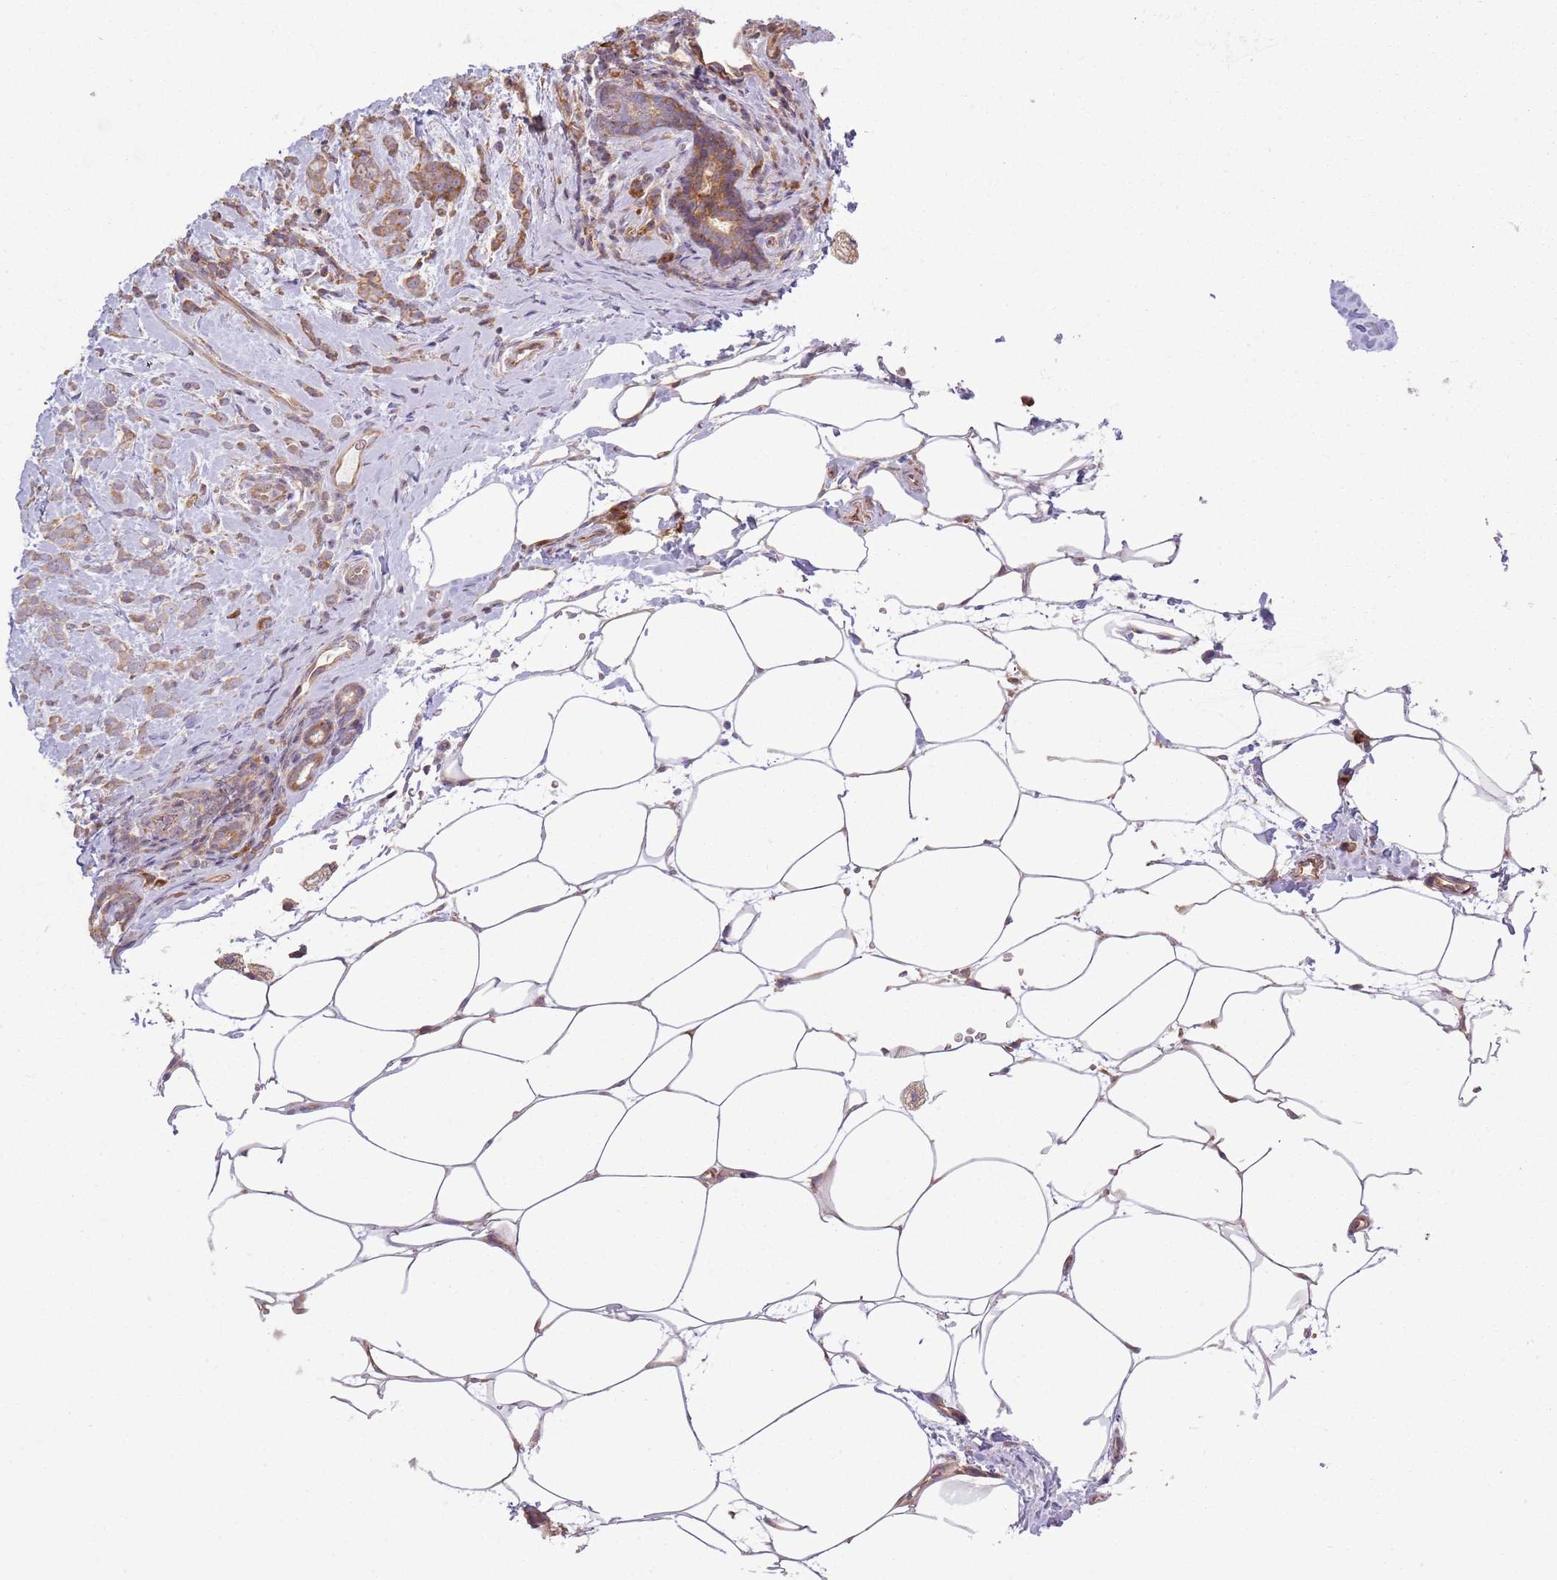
{"staining": {"intensity": "moderate", "quantity": "25%-75%", "location": "cytoplasmic/membranous"}, "tissue": "breast cancer", "cell_type": "Tumor cells", "image_type": "cancer", "snomed": [{"axis": "morphology", "description": "Lobular carcinoma"}, {"axis": "topography", "description": "Breast"}], "caption": "High-magnification brightfield microscopy of breast cancer stained with DAB (brown) and counterstained with hematoxylin (blue). tumor cells exhibit moderate cytoplasmic/membranous positivity is identified in approximately25%-75% of cells. Nuclei are stained in blue.", "gene": "RPL17-C18orf32", "patient": {"sex": "female", "age": 58}}